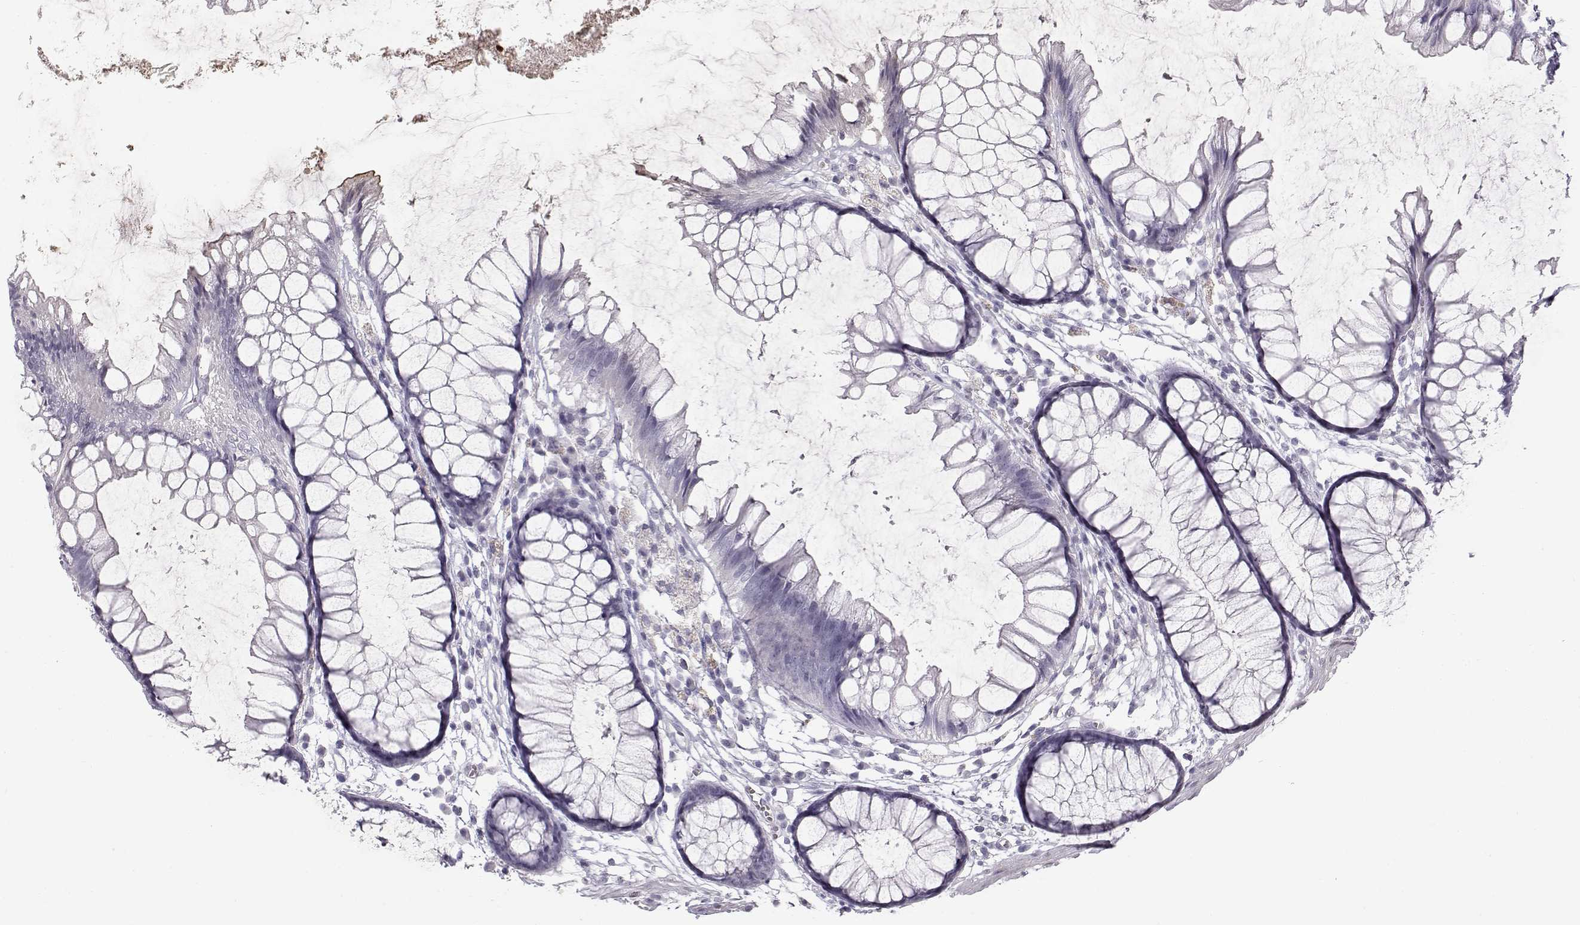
{"staining": {"intensity": "negative", "quantity": "none", "location": "none"}, "tissue": "colon", "cell_type": "Endothelial cells", "image_type": "normal", "snomed": [{"axis": "morphology", "description": "Normal tissue, NOS"}, {"axis": "morphology", "description": "Adenocarcinoma, NOS"}, {"axis": "topography", "description": "Colon"}], "caption": "Endothelial cells show no significant positivity in benign colon.", "gene": "PABPC1L2A", "patient": {"sex": "male", "age": 65}}